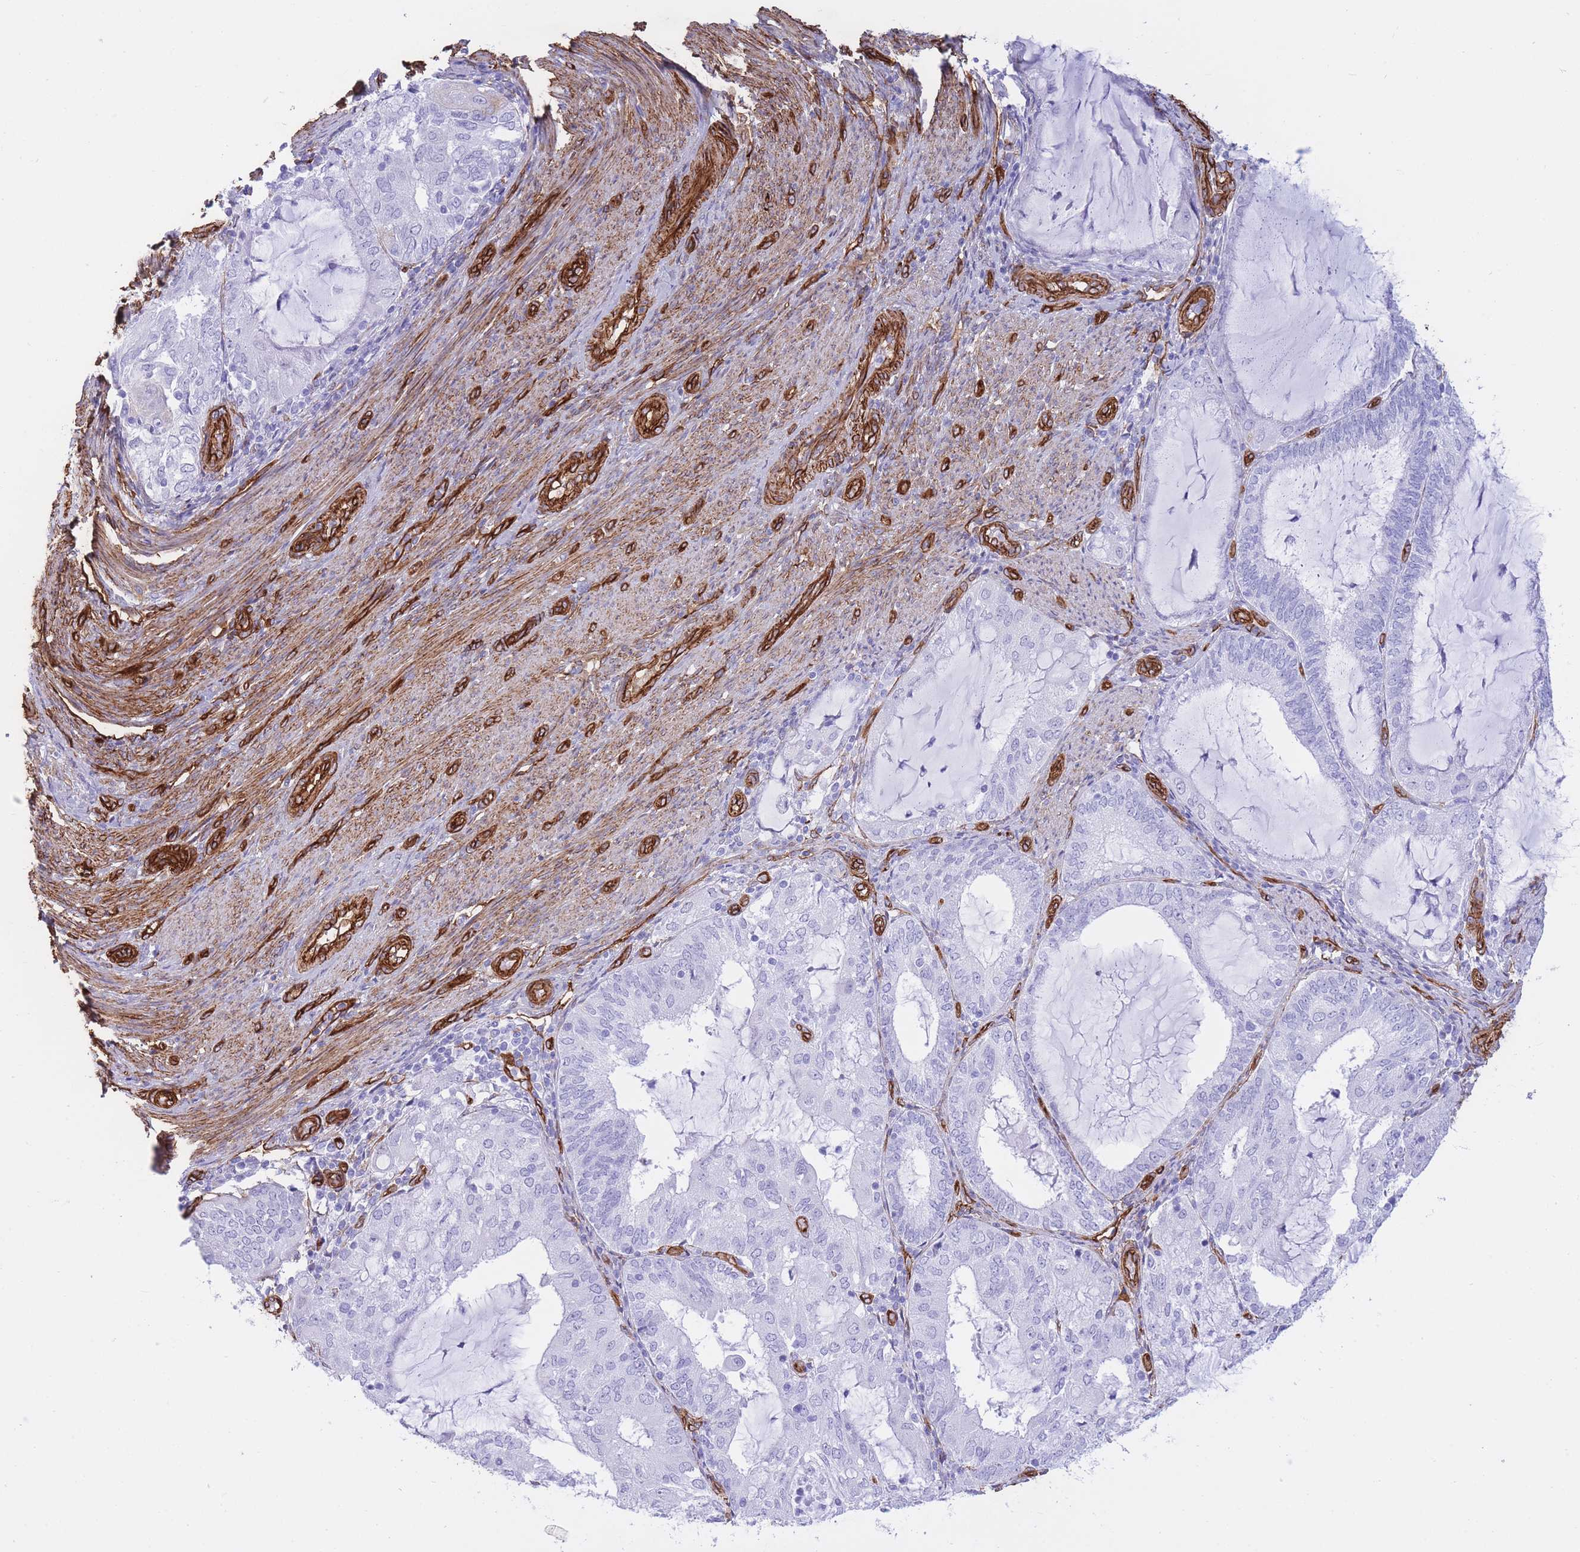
{"staining": {"intensity": "negative", "quantity": "none", "location": "none"}, "tissue": "endometrial cancer", "cell_type": "Tumor cells", "image_type": "cancer", "snomed": [{"axis": "morphology", "description": "Adenocarcinoma, NOS"}, {"axis": "topography", "description": "Endometrium"}], "caption": "Human endometrial cancer stained for a protein using immunohistochemistry (IHC) exhibits no expression in tumor cells.", "gene": "CAVIN1", "patient": {"sex": "female", "age": 81}}